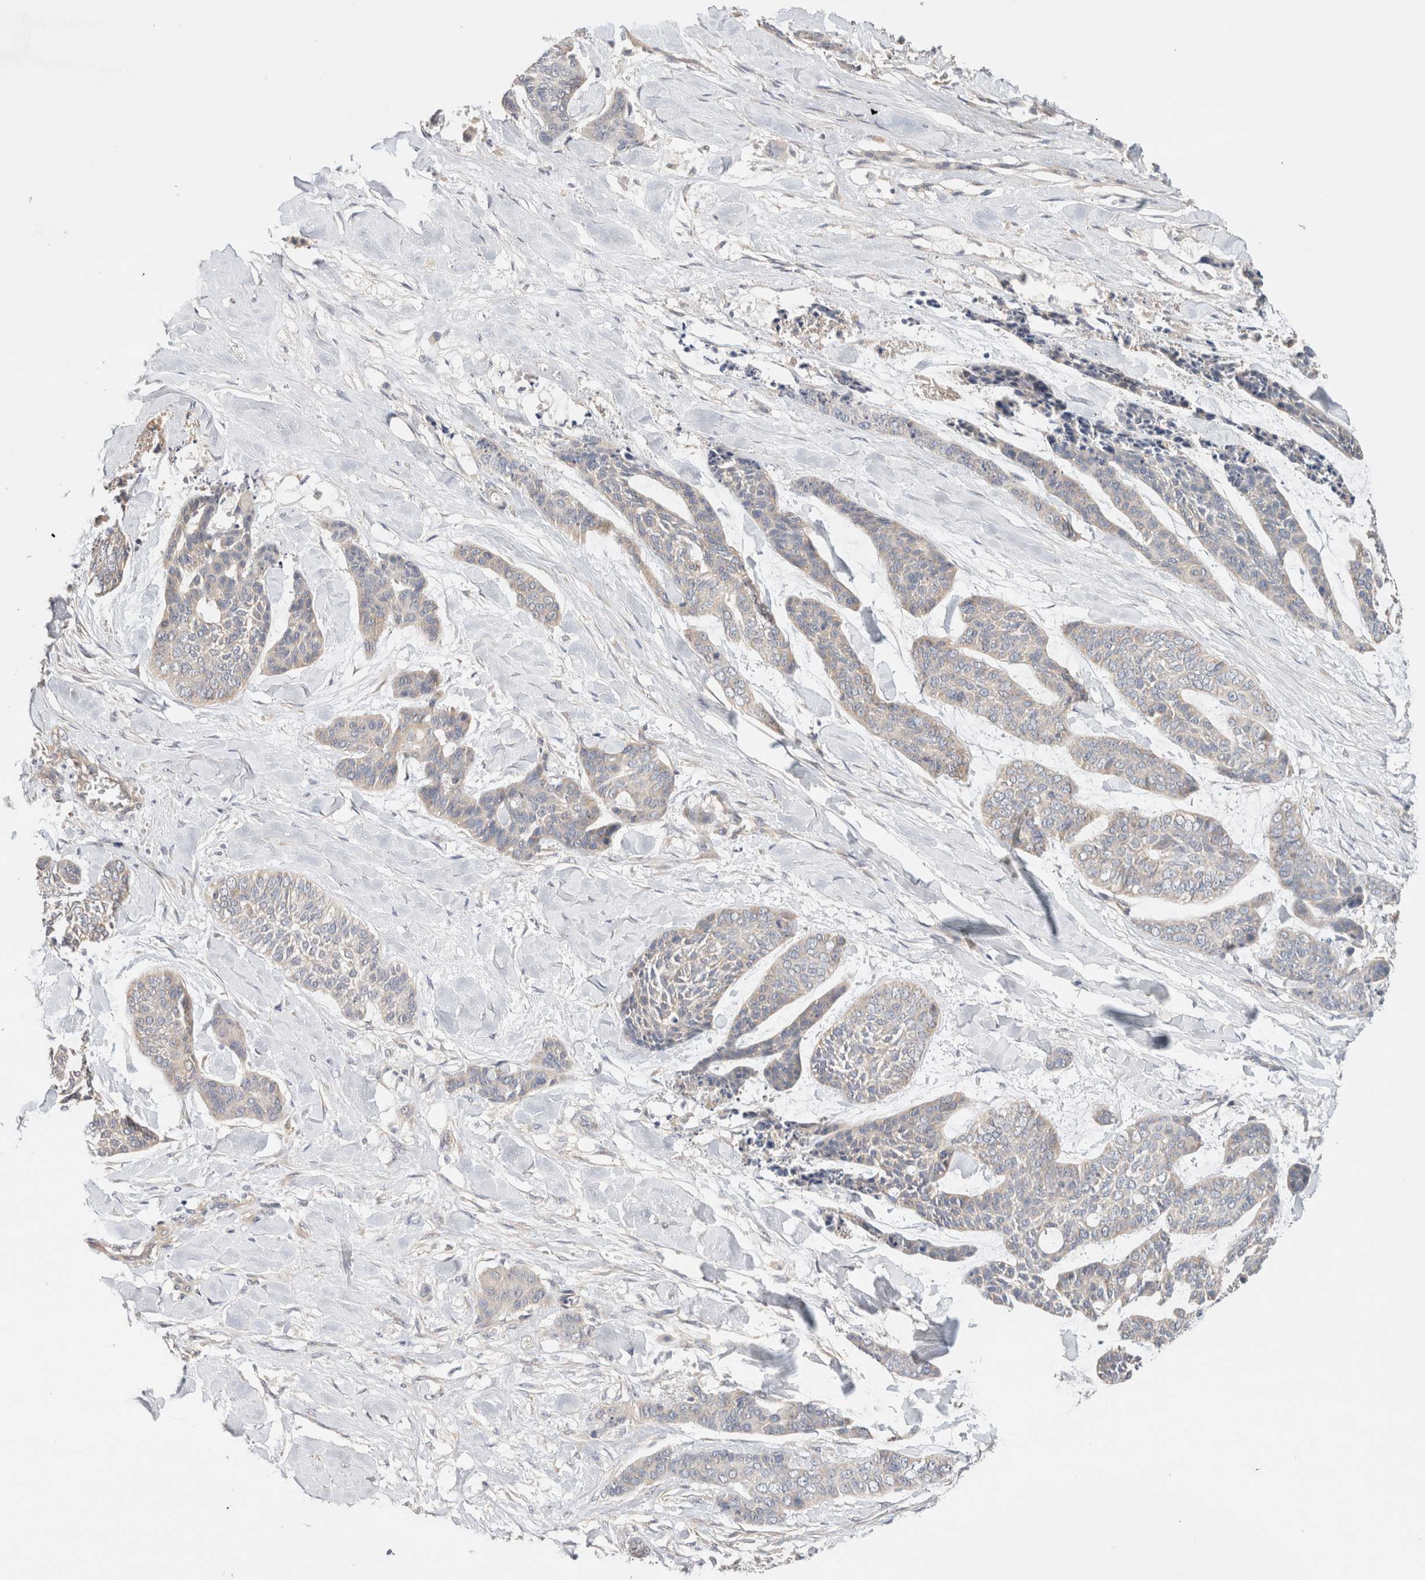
{"staining": {"intensity": "negative", "quantity": "none", "location": "none"}, "tissue": "skin cancer", "cell_type": "Tumor cells", "image_type": "cancer", "snomed": [{"axis": "morphology", "description": "Basal cell carcinoma"}, {"axis": "topography", "description": "Skin"}], "caption": "High magnification brightfield microscopy of skin basal cell carcinoma stained with DAB (3,3'-diaminobenzidine) (brown) and counterstained with hematoxylin (blue): tumor cells show no significant expression.", "gene": "B3GNTL1", "patient": {"sex": "female", "age": 64}}